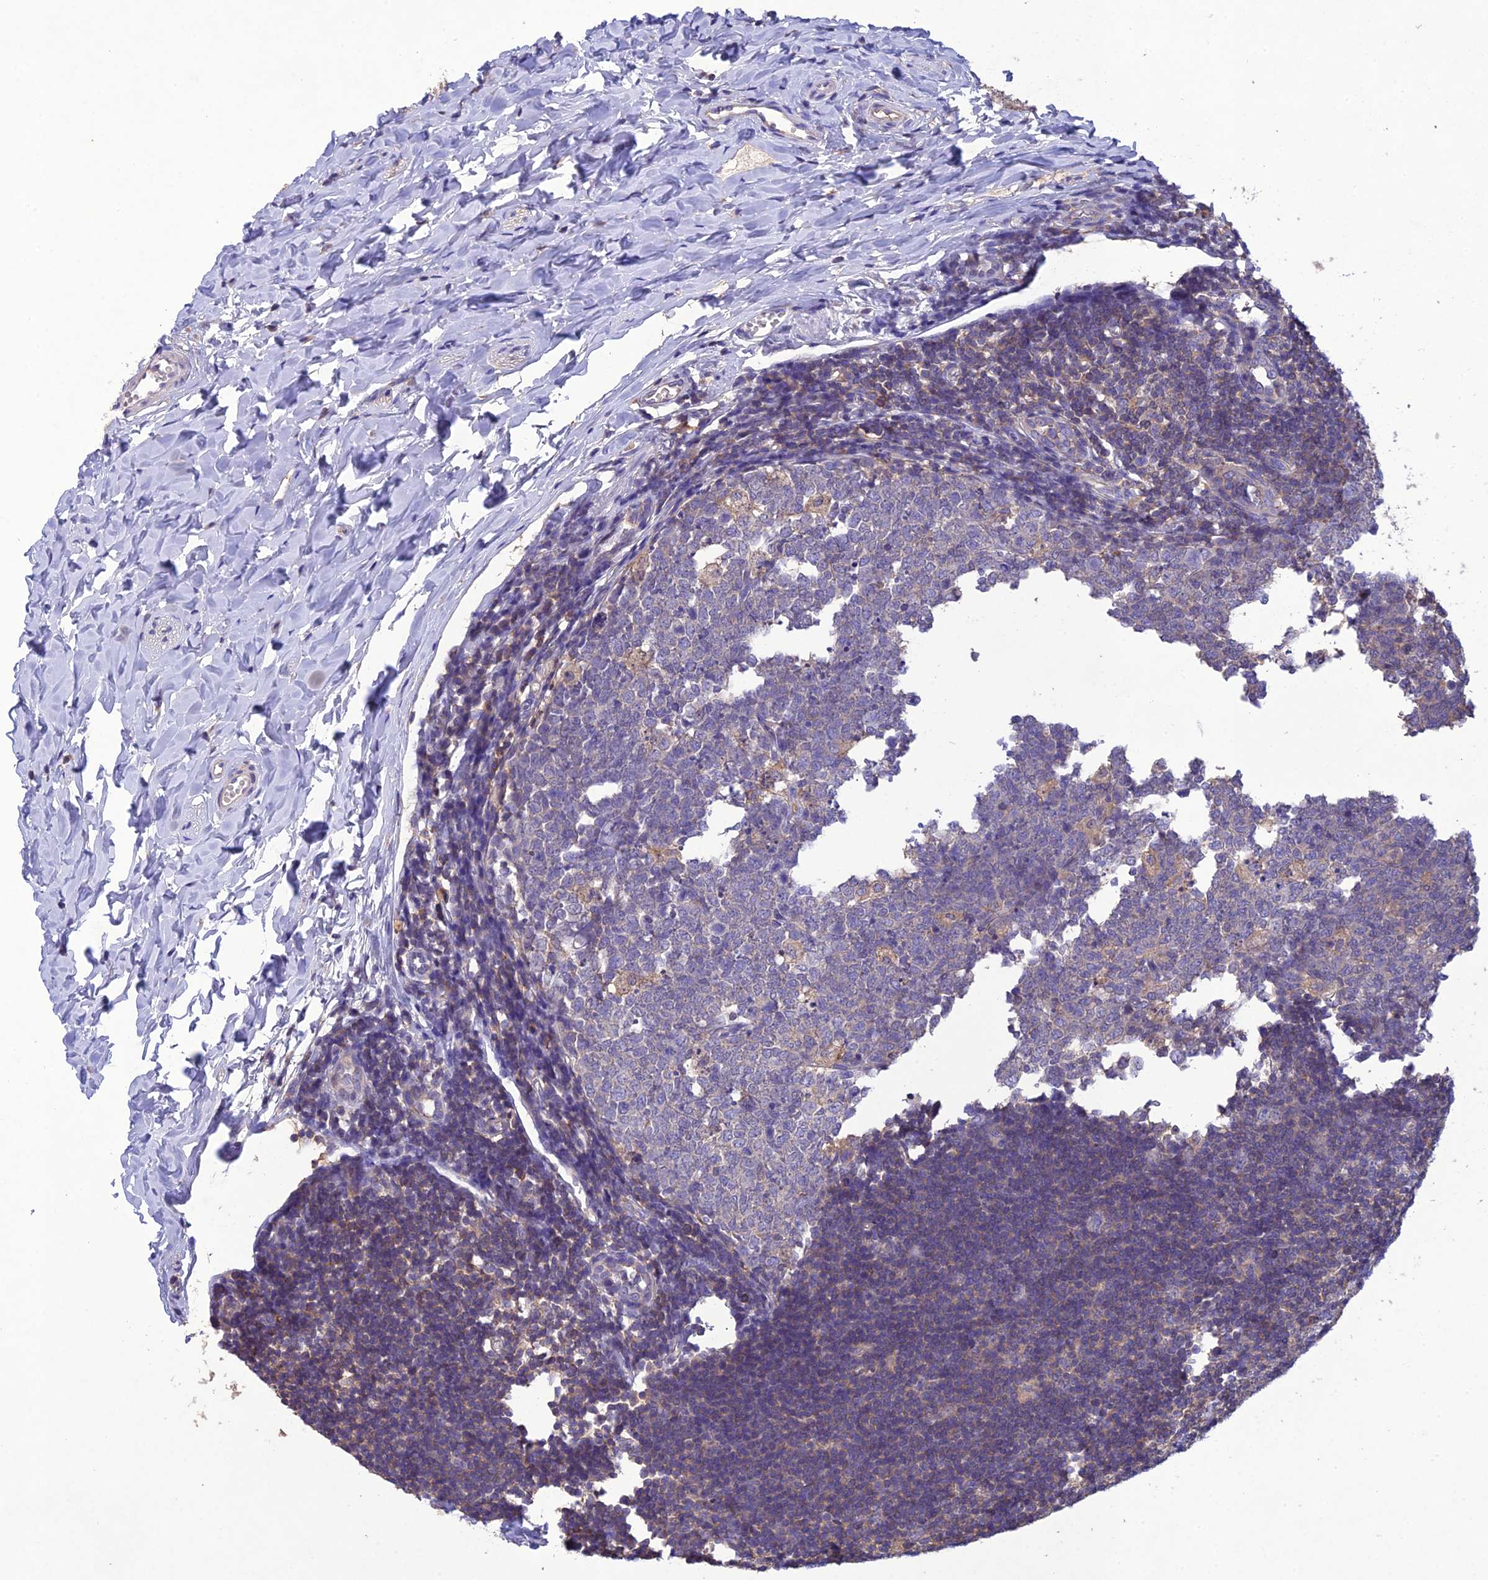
{"staining": {"intensity": "moderate", "quantity": "25%-75%", "location": "cytoplasmic/membranous"}, "tissue": "appendix", "cell_type": "Glandular cells", "image_type": "normal", "snomed": [{"axis": "morphology", "description": "Normal tissue, NOS"}, {"axis": "topography", "description": "Appendix"}], "caption": "Immunohistochemistry of unremarkable appendix shows medium levels of moderate cytoplasmic/membranous positivity in about 25%-75% of glandular cells.", "gene": "SNX24", "patient": {"sex": "male", "age": 14}}